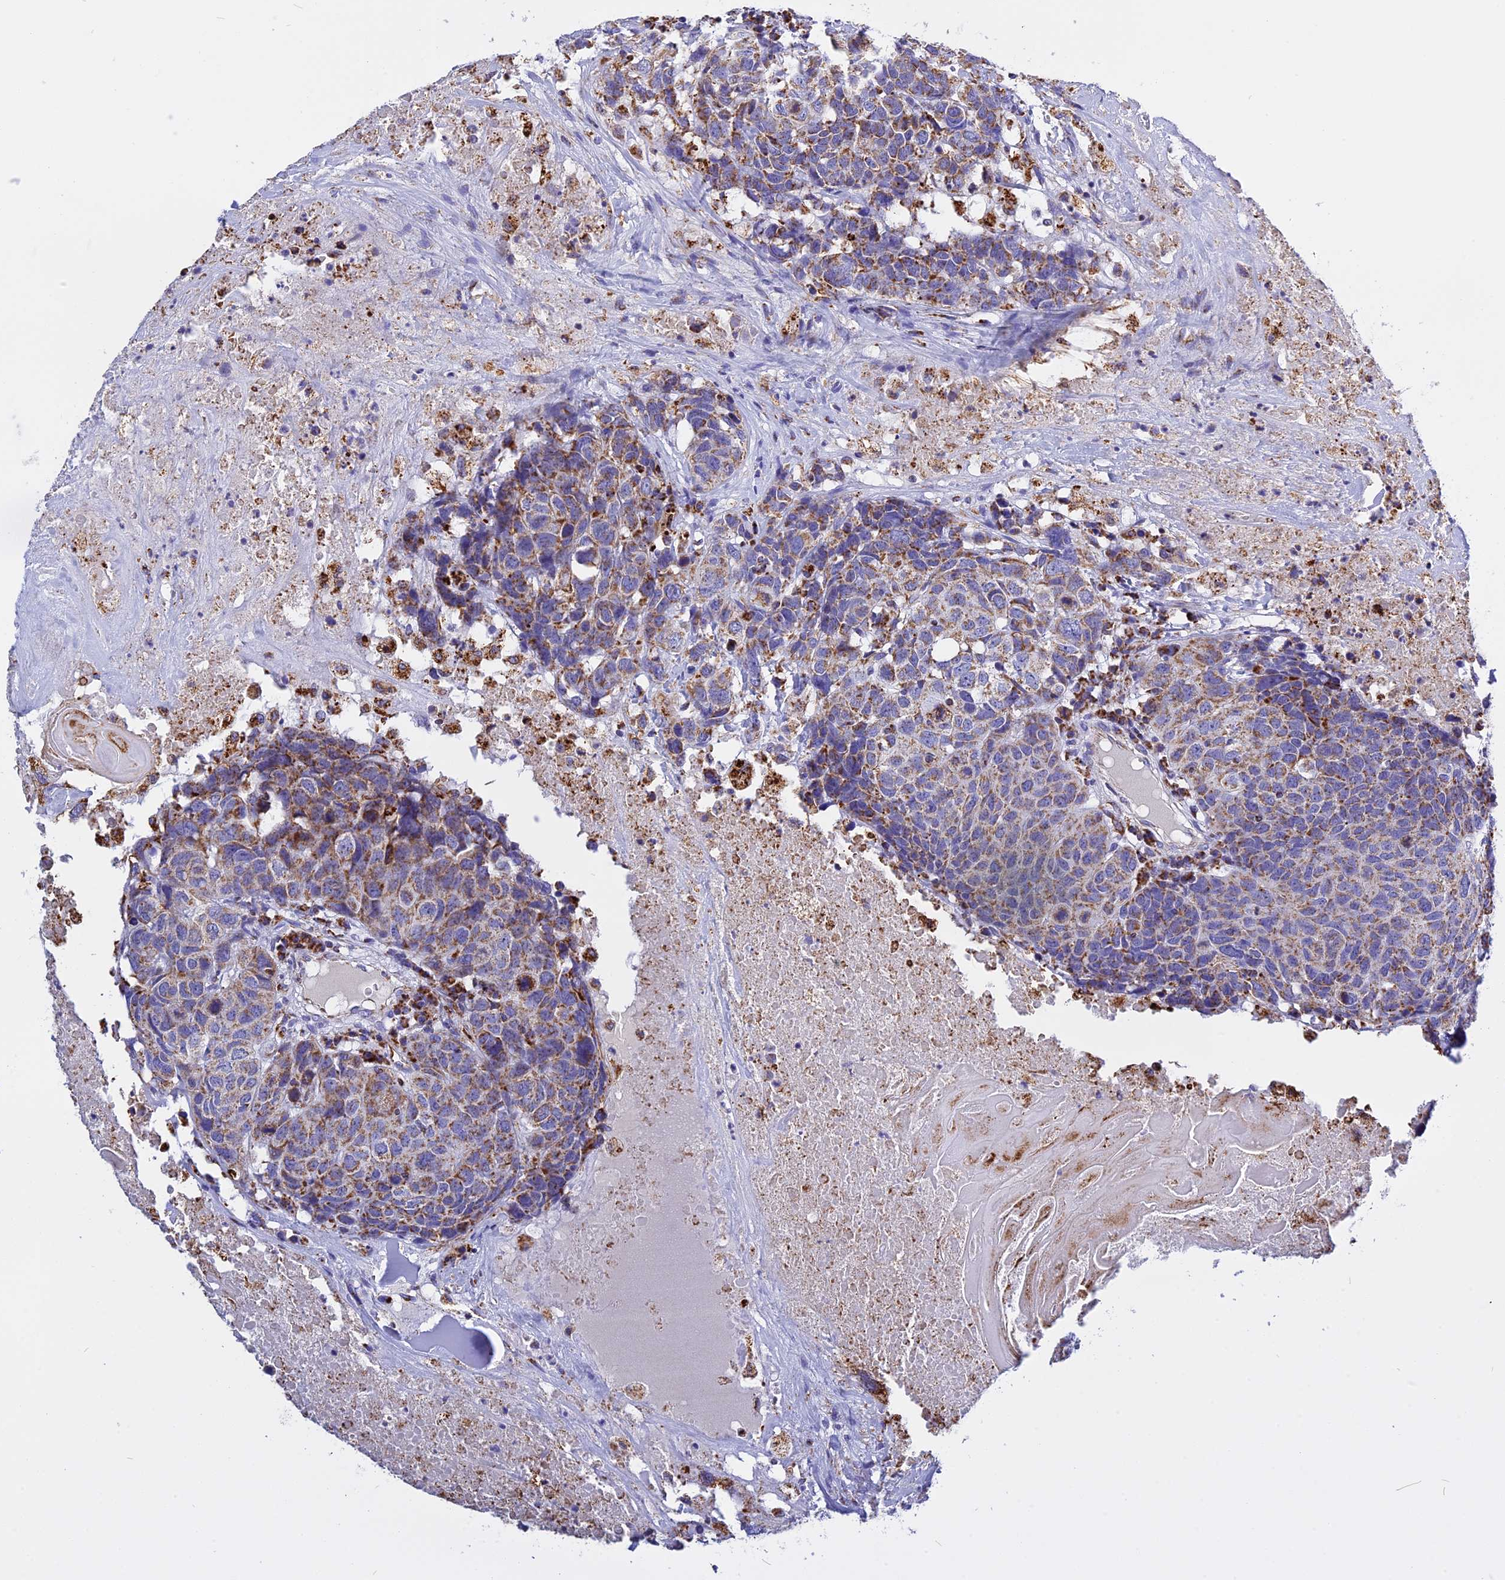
{"staining": {"intensity": "moderate", "quantity": ">75%", "location": "cytoplasmic/membranous"}, "tissue": "head and neck cancer", "cell_type": "Tumor cells", "image_type": "cancer", "snomed": [{"axis": "morphology", "description": "Squamous cell carcinoma, NOS"}, {"axis": "topography", "description": "Head-Neck"}], "caption": "High-magnification brightfield microscopy of head and neck cancer (squamous cell carcinoma) stained with DAB (brown) and counterstained with hematoxylin (blue). tumor cells exhibit moderate cytoplasmic/membranous expression is present in about>75% of cells.", "gene": "VDAC2", "patient": {"sex": "male", "age": 66}}